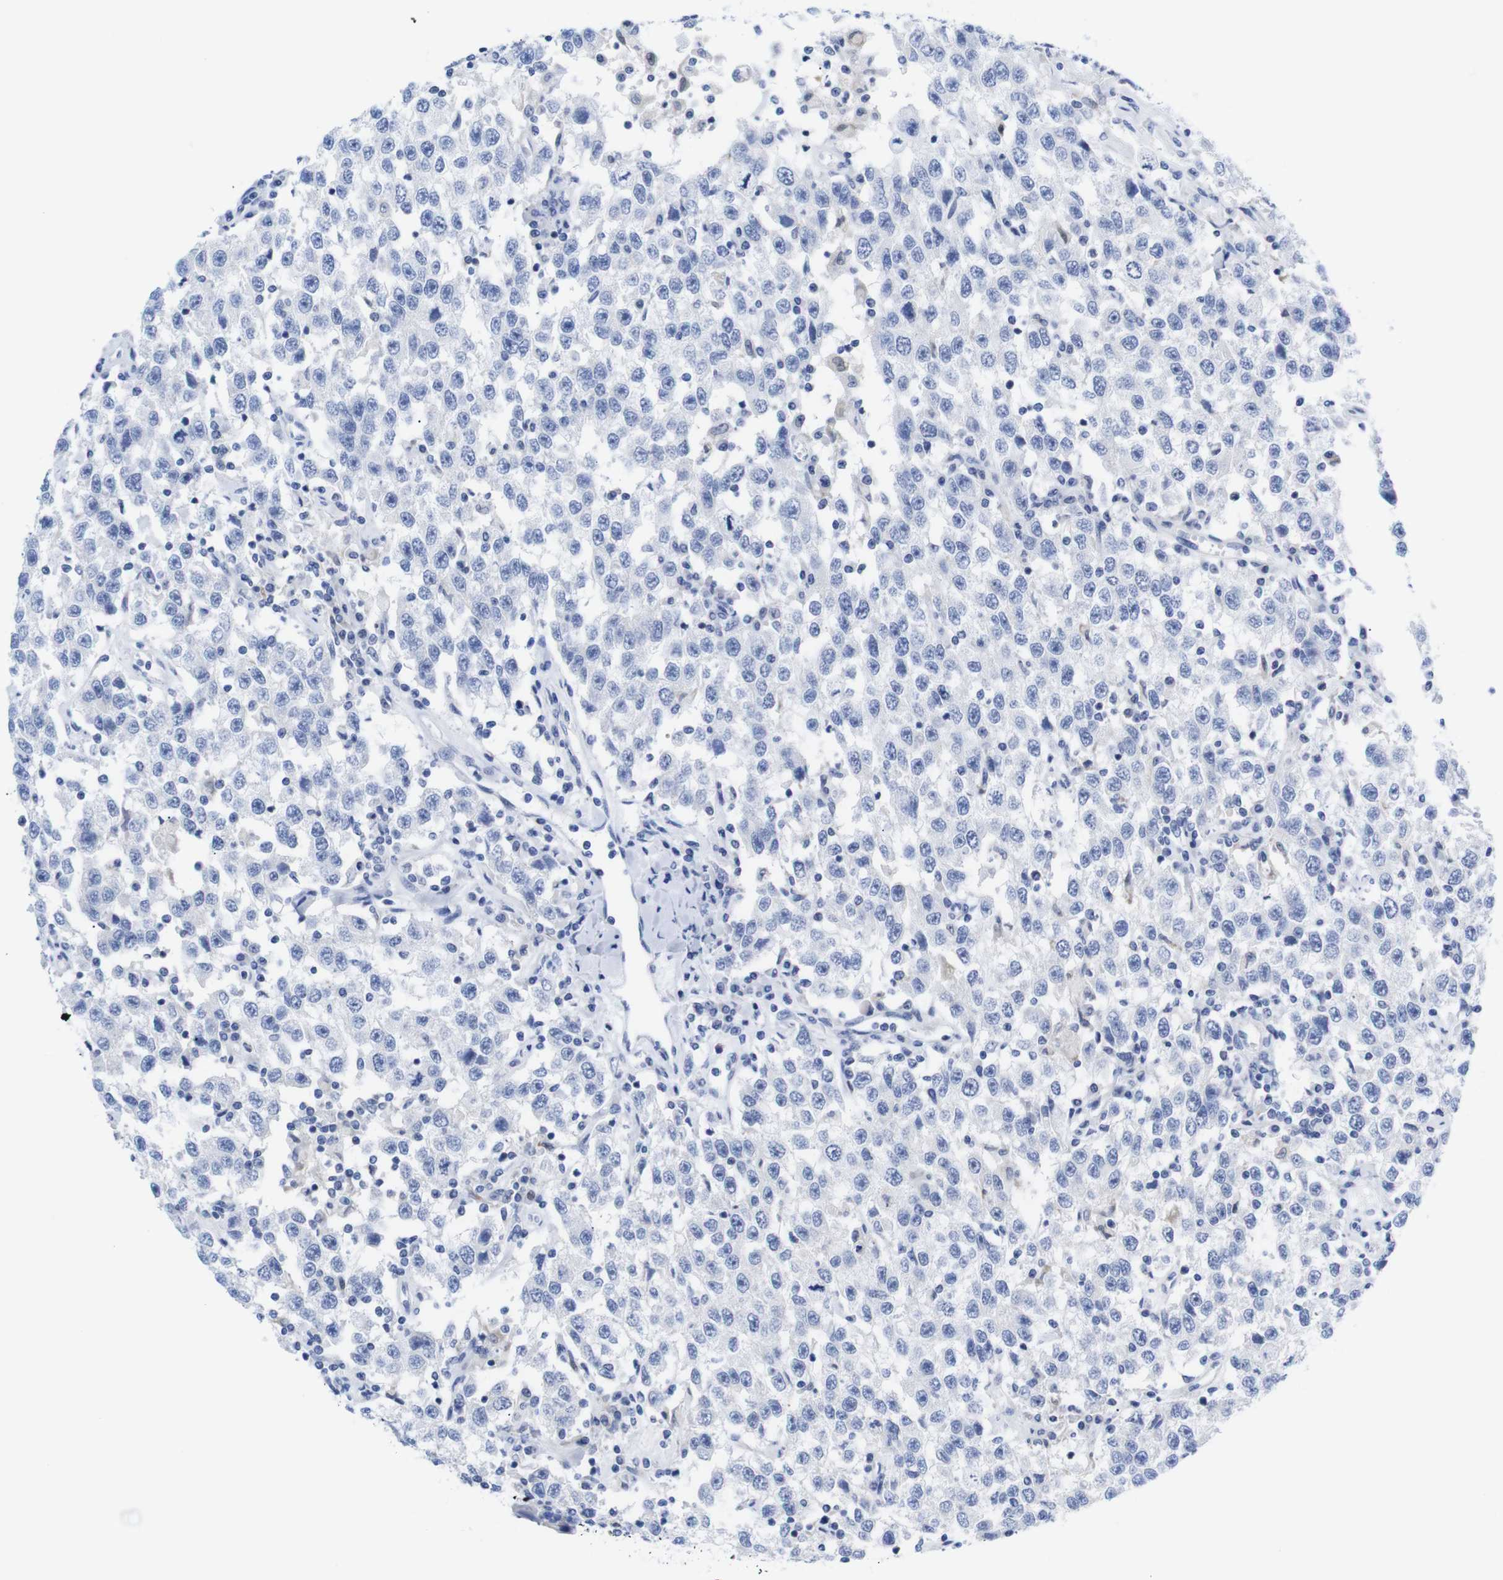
{"staining": {"intensity": "negative", "quantity": "none", "location": "none"}, "tissue": "testis cancer", "cell_type": "Tumor cells", "image_type": "cancer", "snomed": [{"axis": "morphology", "description": "Seminoma, NOS"}, {"axis": "topography", "description": "Testis"}], "caption": "Tumor cells show no significant staining in testis seminoma.", "gene": "LRRC55", "patient": {"sex": "male", "age": 41}}